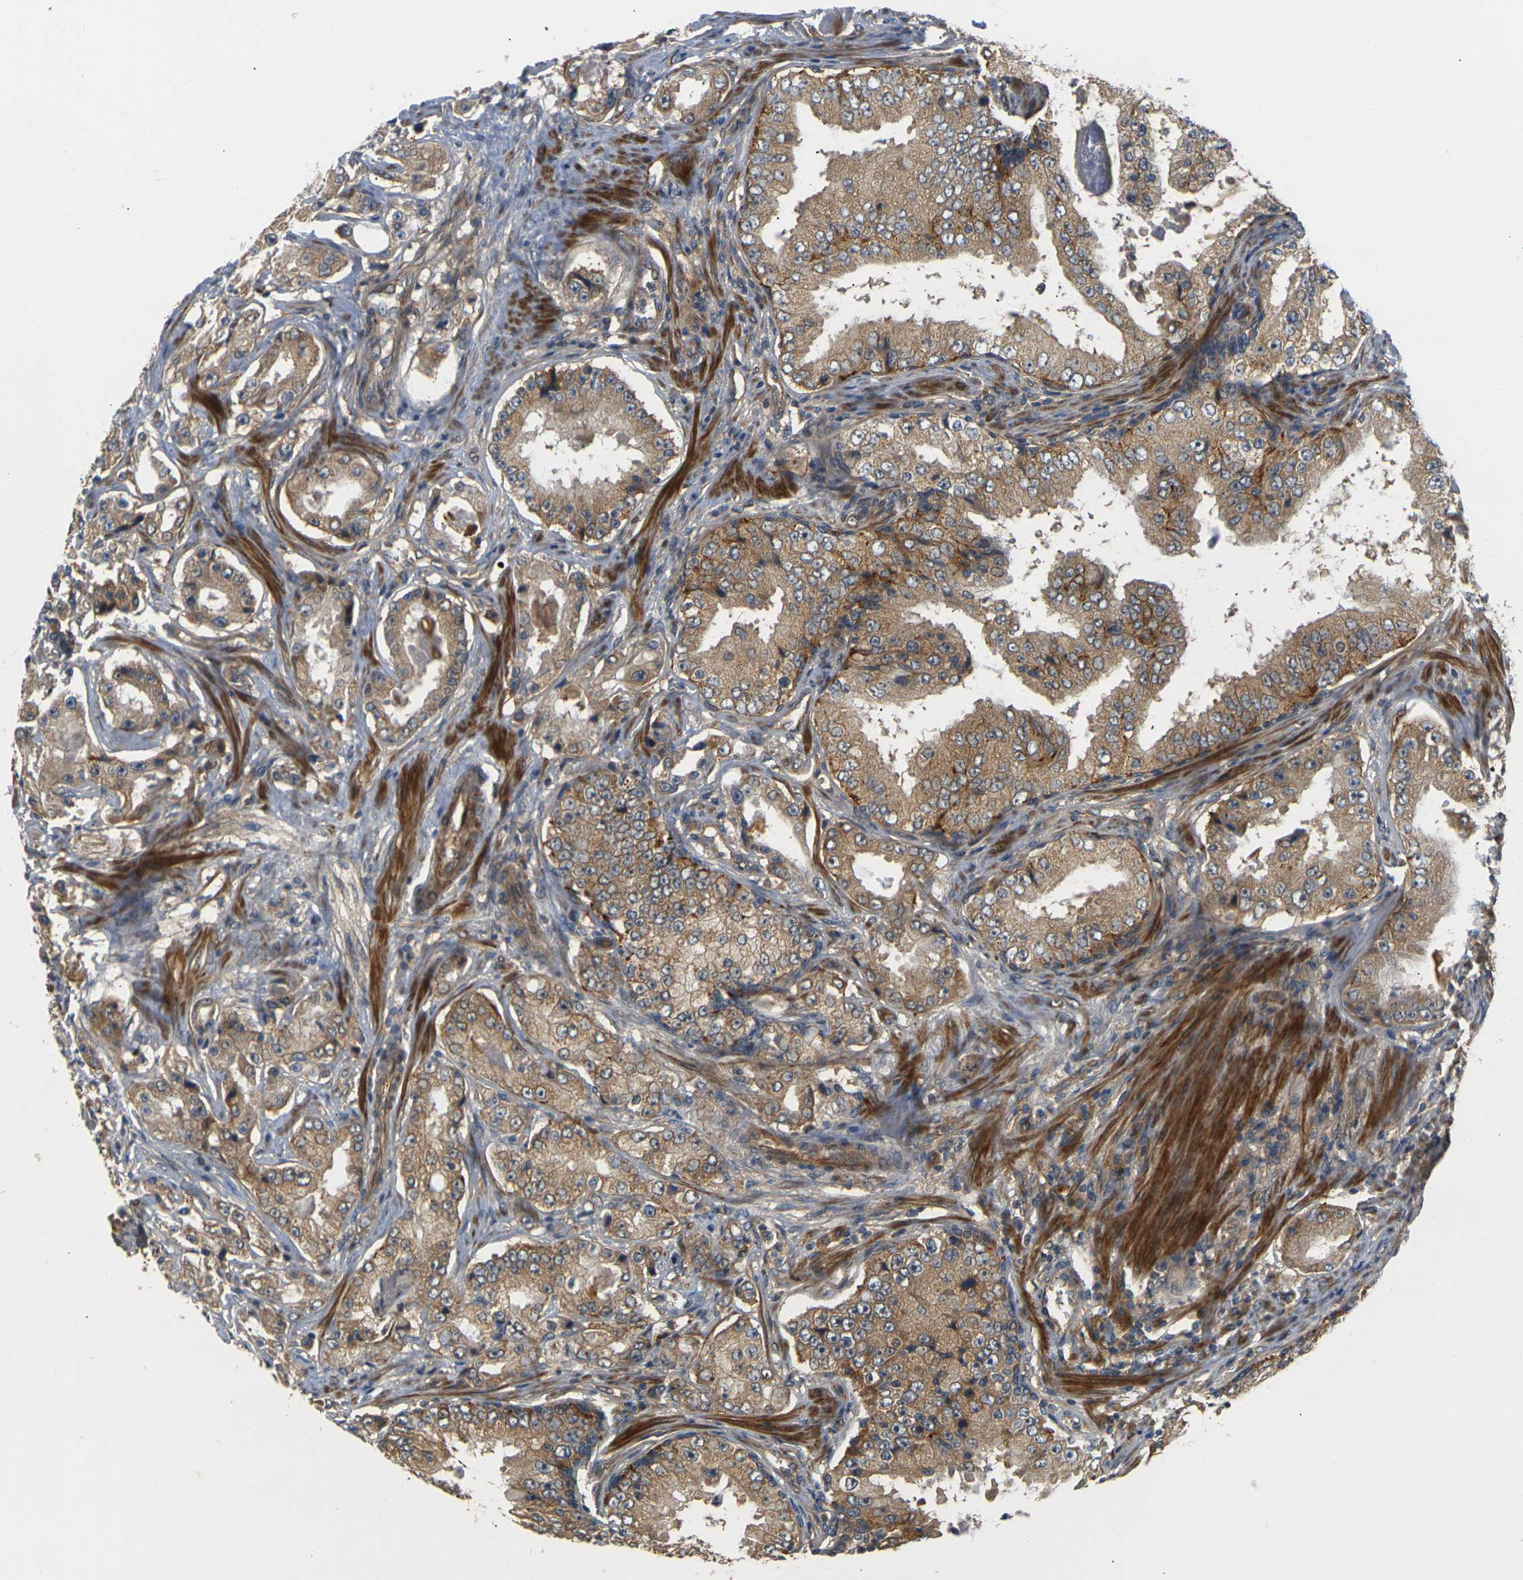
{"staining": {"intensity": "moderate", "quantity": ">75%", "location": "cytoplasmic/membranous"}, "tissue": "prostate cancer", "cell_type": "Tumor cells", "image_type": "cancer", "snomed": [{"axis": "morphology", "description": "Adenocarcinoma, High grade"}, {"axis": "topography", "description": "Prostate"}], "caption": "An image showing moderate cytoplasmic/membranous positivity in approximately >75% of tumor cells in adenocarcinoma (high-grade) (prostate), as visualized by brown immunohistochemical staining.", "gene": "LRCH3", "patient": {"sex": "male", "age": 73}}